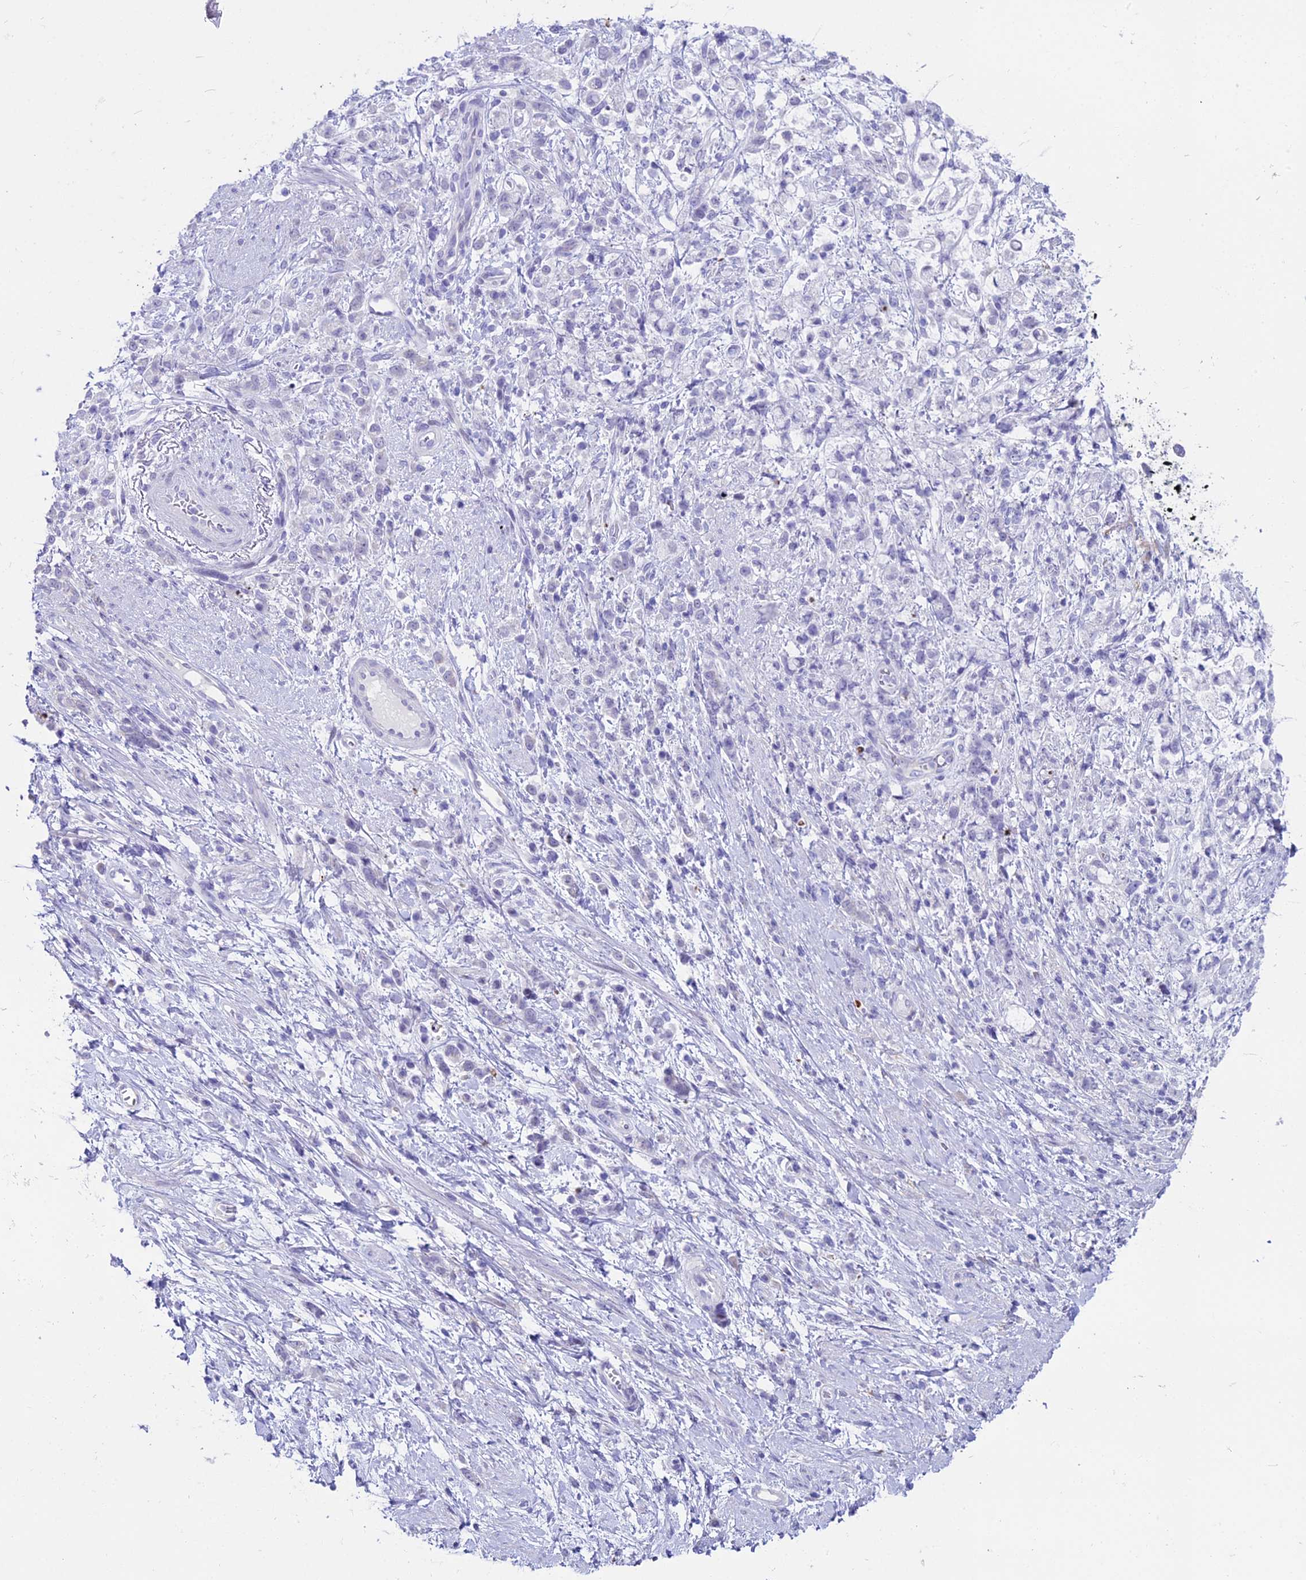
{"staining": {"intensity": "negative", "quantity": "none", "location": "none"}, "tissue": "stomach cancer", "cell_type": "Tumor cells", "image_type": "cancer", "snomed": [{"axis": "morphology", "description": "Adenocarcinoma, NOS"}, {"axis": "topography", "description": "Stomach"}], "caption": "DAB (3,3'-diaminobenzidine) immunohistochemical staining of adenocarcinoma (stomach) reveals no significant staining in tumor cells.", "gene": "CC2D2A", "patient": {"sex": "female", "age": 60}}